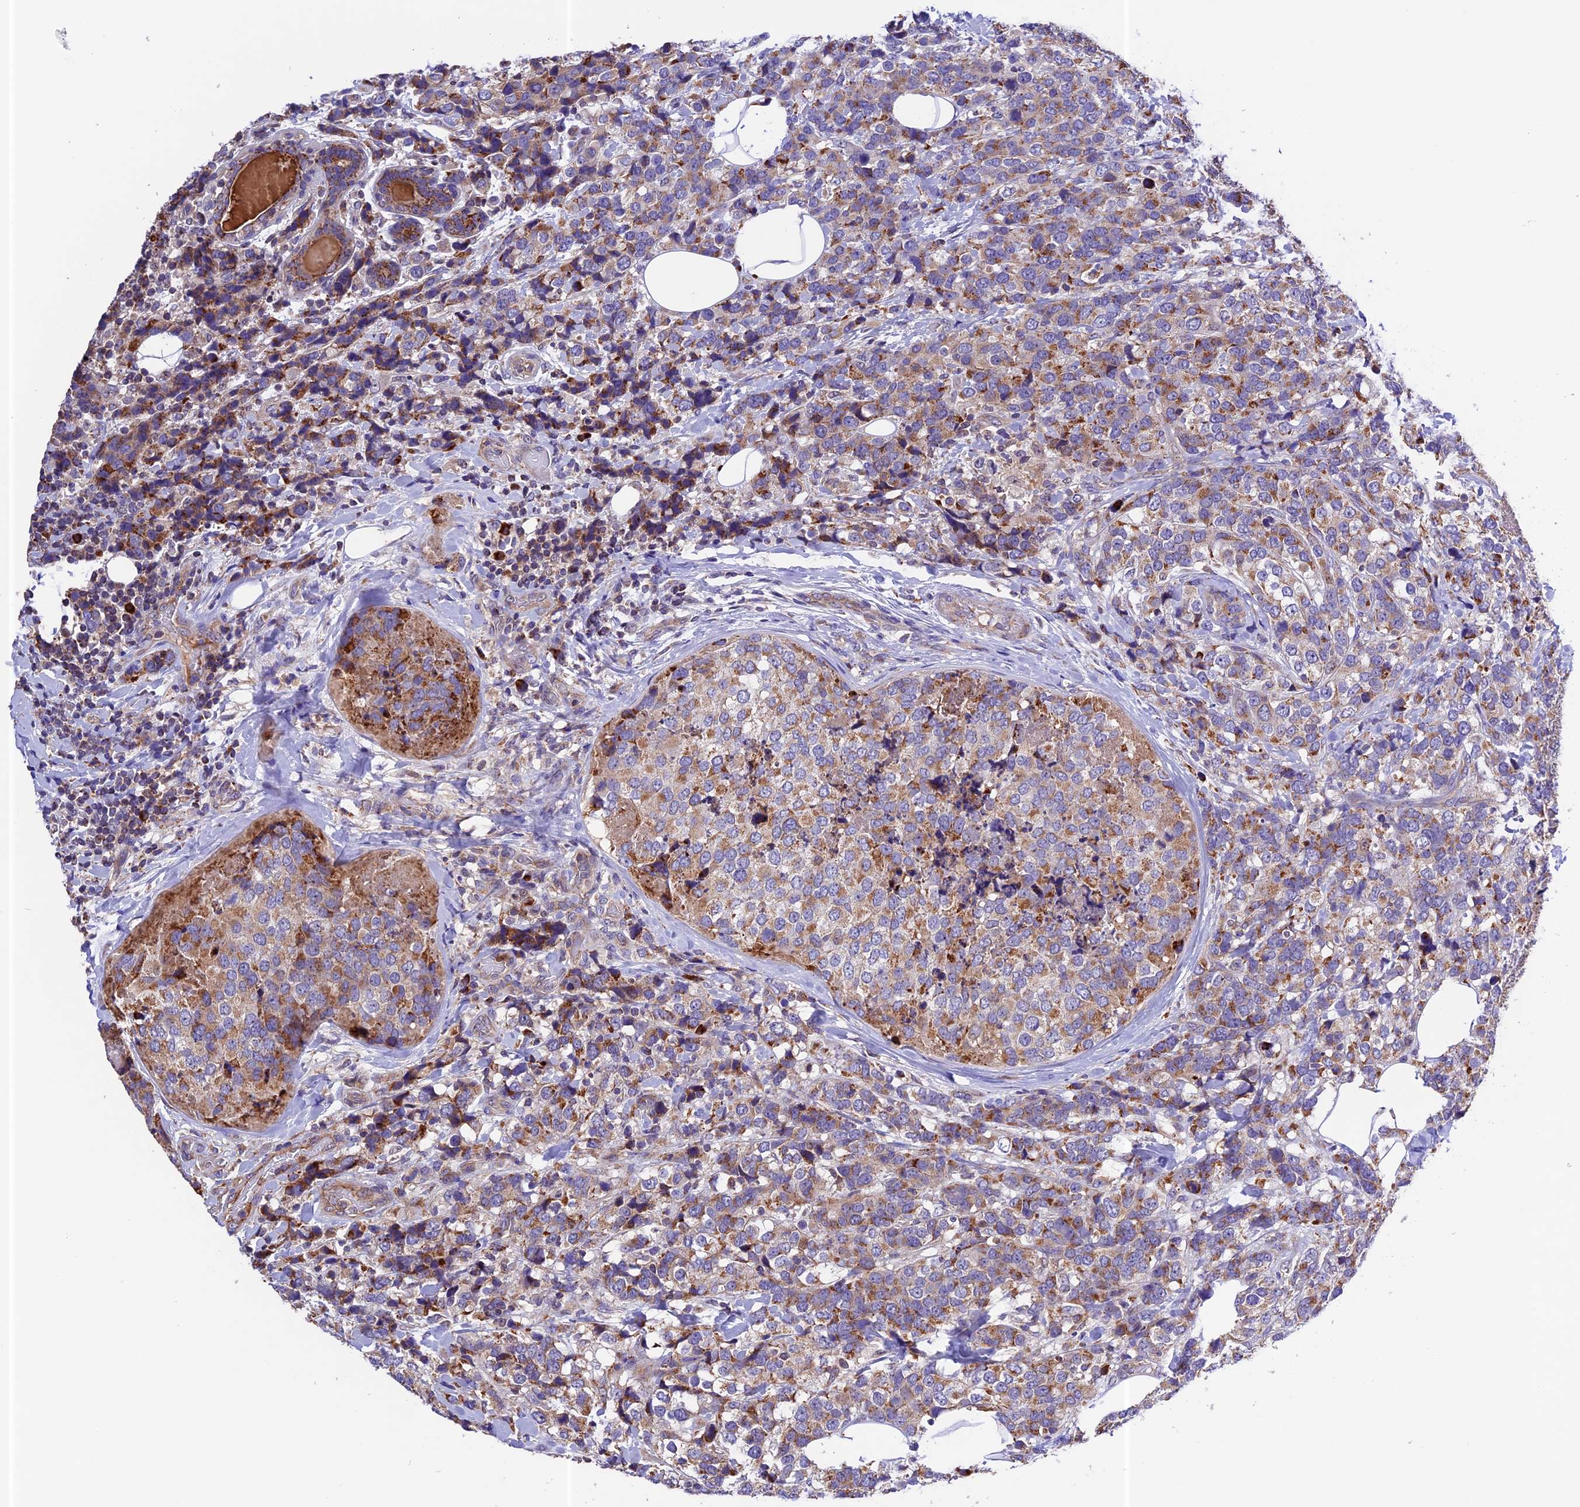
{"staining": {"intensity": "moderate", "quantity": ">75%", "location": "cytoplasmic/membranous"}, "tissue": "breast cancer", "cell_type": "Tumor cells", "image_type": "cancer", "snomed": [{"axis": "morphology", "description": "Lobular carcinoma"}, {"axis": "topography", "description": "Breast"}], "caption": "Protein staining demonstrates moderate cytoplasmic/membranous staining in about >75% of tumor cells in lobular carcinoma (breast).", "gene": "METTL22", "patient": {"sex": "female", "age": 59}}